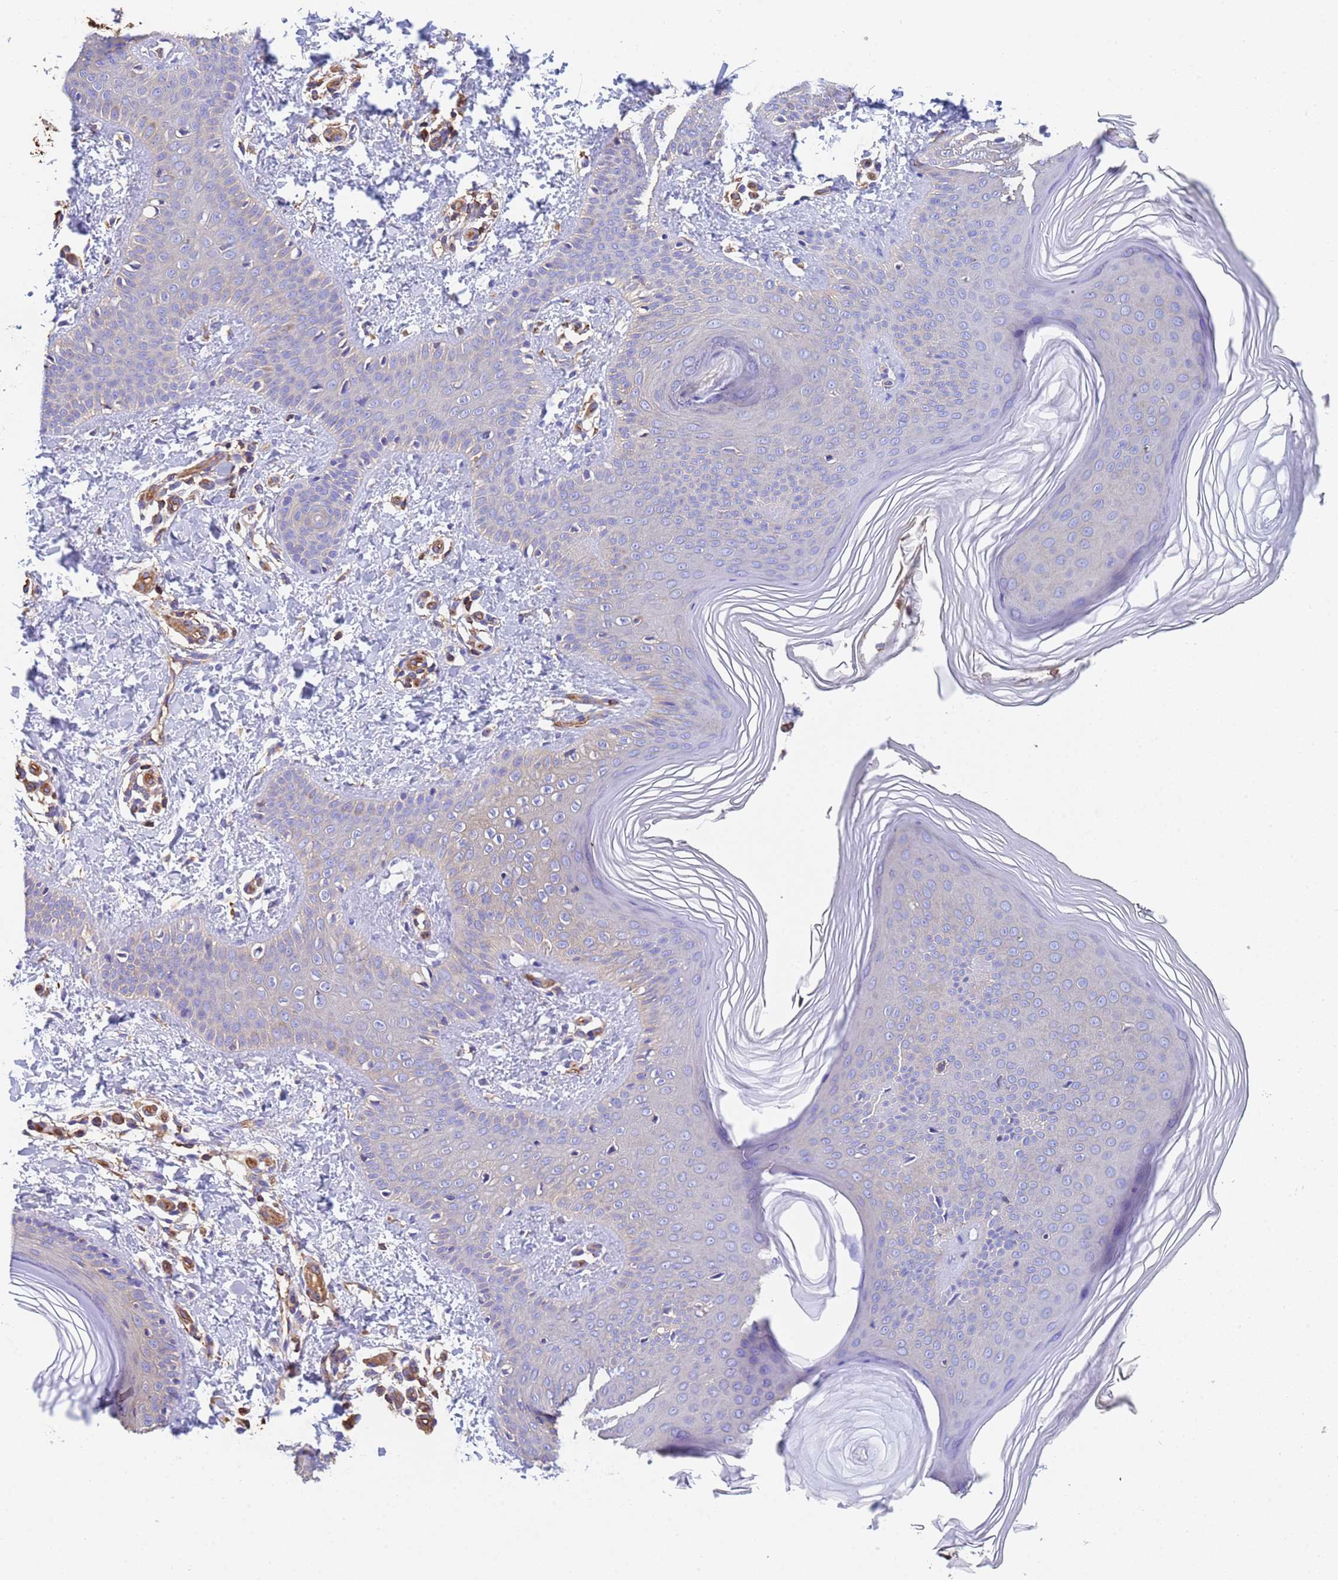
{"staining": {"intensity": "negative", "quantity": "none", "location": "none"}, "tissue": "skin", "cell_type": "Epidermal cells", "image_type": "normal", "snomed": [{"axis": "morphology", "description": "Normal tissue, NOS"}, {"axis": "morphology", "description": "Inflammation, NOS"}, {"axis": "topography", "description": "Soft tissue"}, {"axis": "topography", "description": "Anal"}], "caption": "IHC of unremarkable human skin demonstrates no expression in epidermal cells. The staining was performed using DAB (3,3'-diaminobenzidine) to visualize the protein expression in brown, while the nuclei were stained in blue with hematoxylin (Magnification: 20x).", "gene": "MYL12A", "patient": {"sex": "female", "age": 15}}